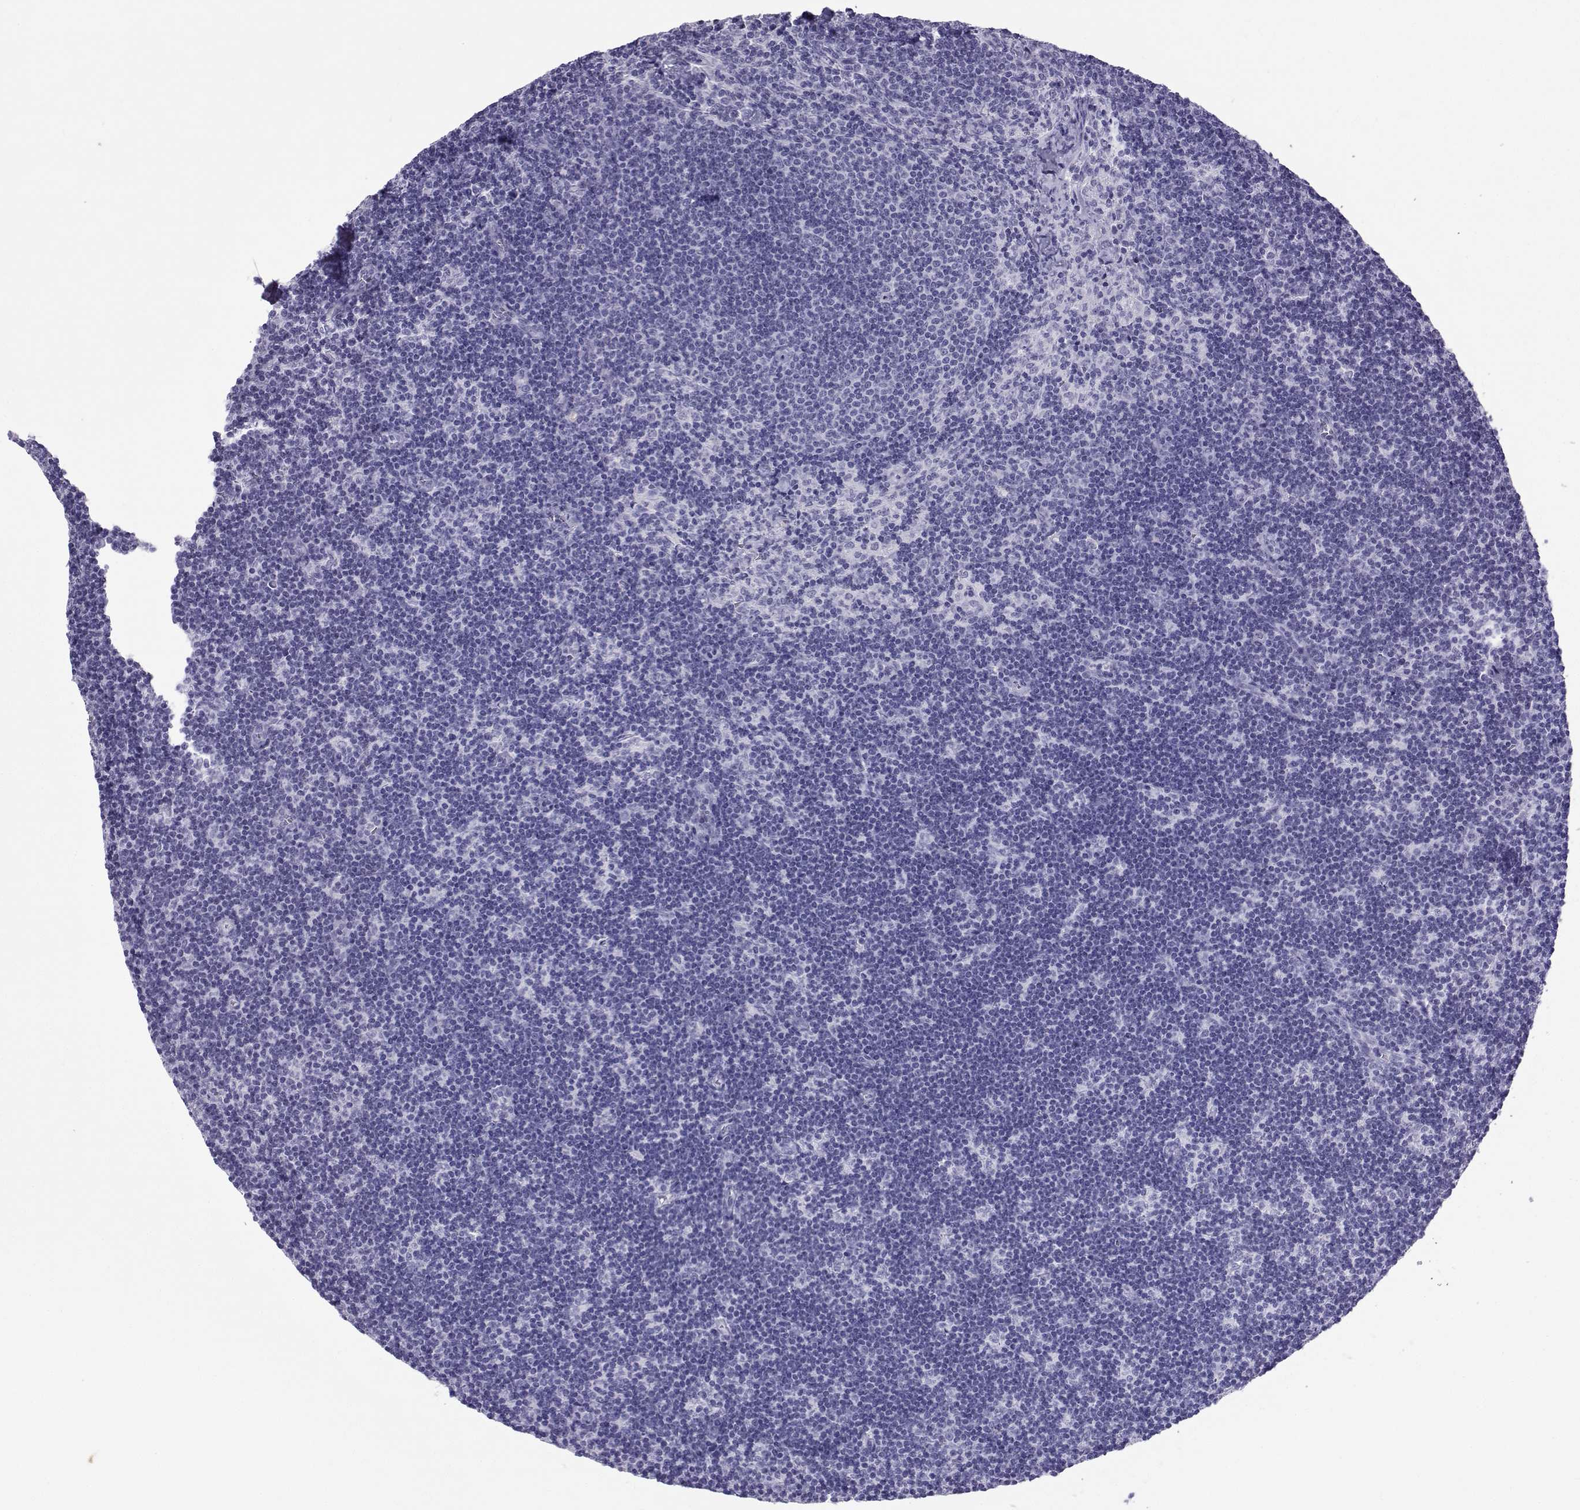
{"staining": {"intensity": "negative", "quantity": "none", "location": "none"}, "tissue": "lymph node", "cell_type": "Germinal center cells", "image_type": "normal", "snomed": [{"axis": "morphology", "description": "Normal tissue, NOS"}, {"axis": "topography", "description": "Lymph node"}], "caption": "The image displays no significant expression in germinal center cells of lymph node. (DAB (3,3'-diaminobenzidine) immunohistochemistry (IHC), high magnification).", "gene": "LORICRIN", "patient": {"sex": "female", "age": 34}}